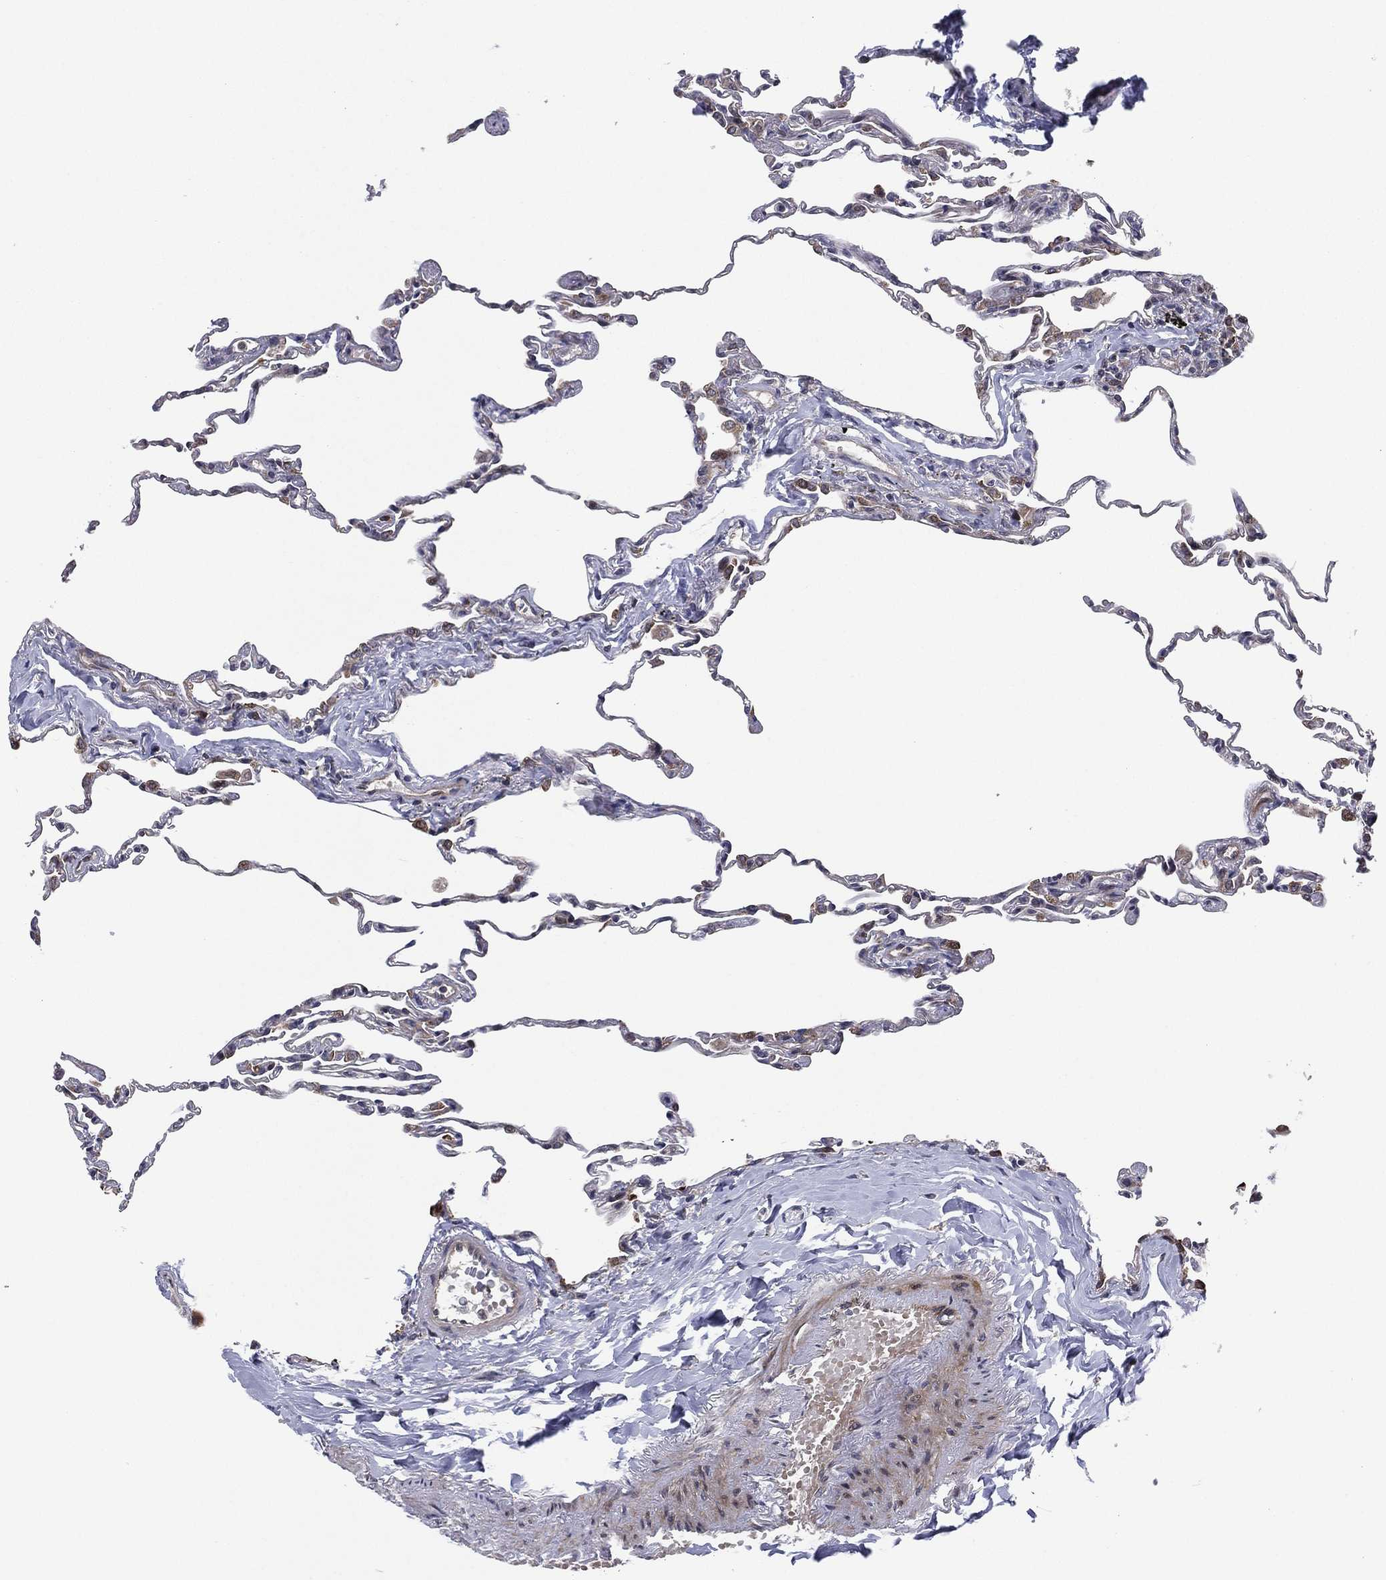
{"staining": {"intensity": "moderate", "quantity": "<25%", "location": "nuclear"}, "tissue": "lung", "cell_type": "Alveolar cells", "image_type": "normal", "snomed": [{"axis": "morphology", "description": "Normal tissue, NOS"}, {"axis": "topography", "description": "Lung"}], "caption": "IHC histopathology image of unremarkable lung: human lung stained using immunohistochemistry (IHC) exhibits low levels of moderate protein expression localized specifically in the nuclear of alveolar cells, appearing as a nuclear brown color.", "gene": "UTP14A", "patient": {"sex": "female", "age": 57}}